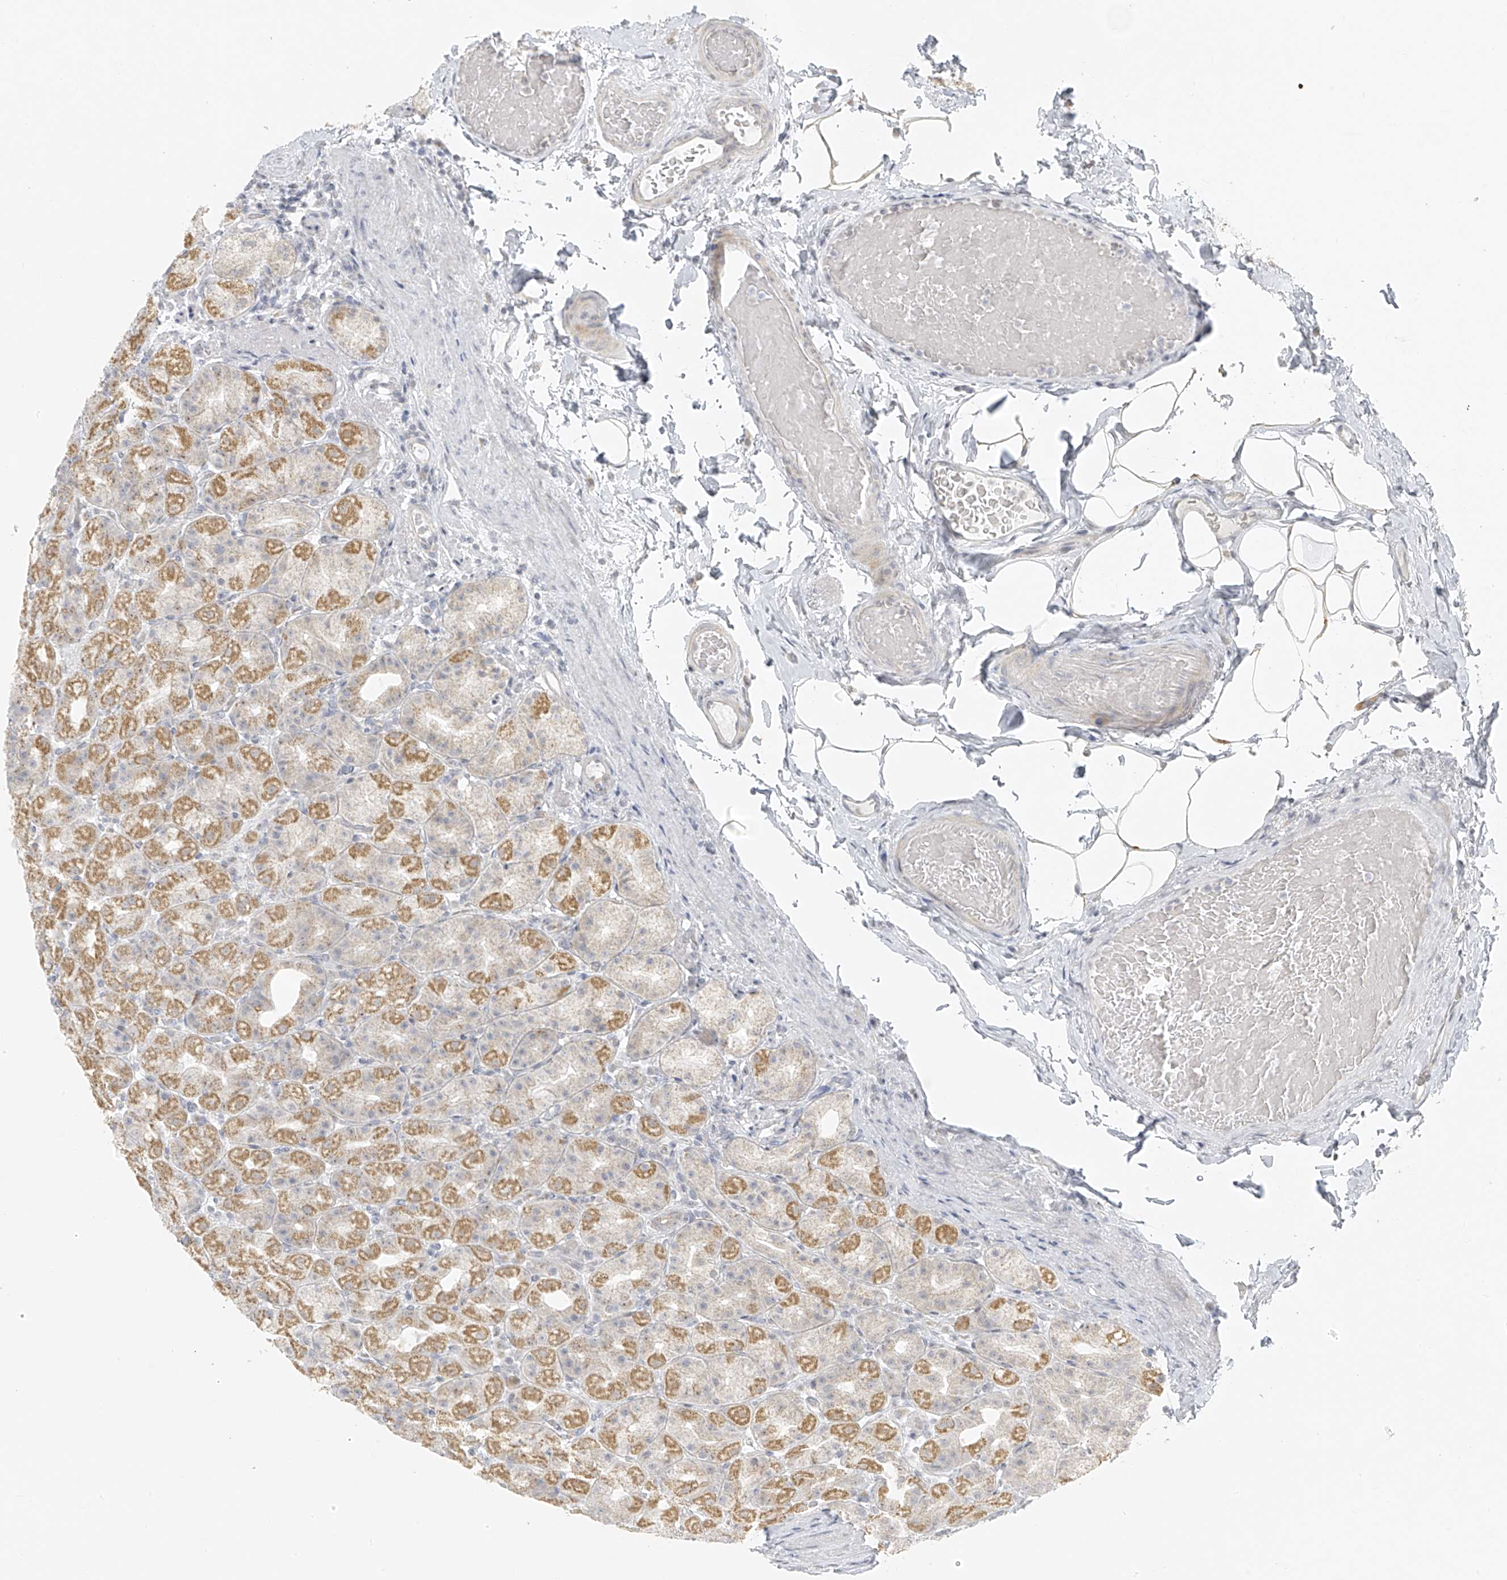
{"staining": {"intensity": "moderate", "quantity": ">75%", "location": "cytoplasmic/membranous"}, "tissue": "stomach", "cell_type": "Glandular cells", "image_type": "normal", "snomed": [{"axis": "morphology", "description": "Normal tissue, NOS"}, {"axis": "topography", "description": "Stomach, upper"}], "caption": "Approximately >75% of glandular cells in benign human stomach demonstrate moderate cytoplasmic/membranous protein positivity as visualized by brown immunohistochemical staining.", "gene": "DYRK1B", "patient": {"sex": "male", "age": 68}}